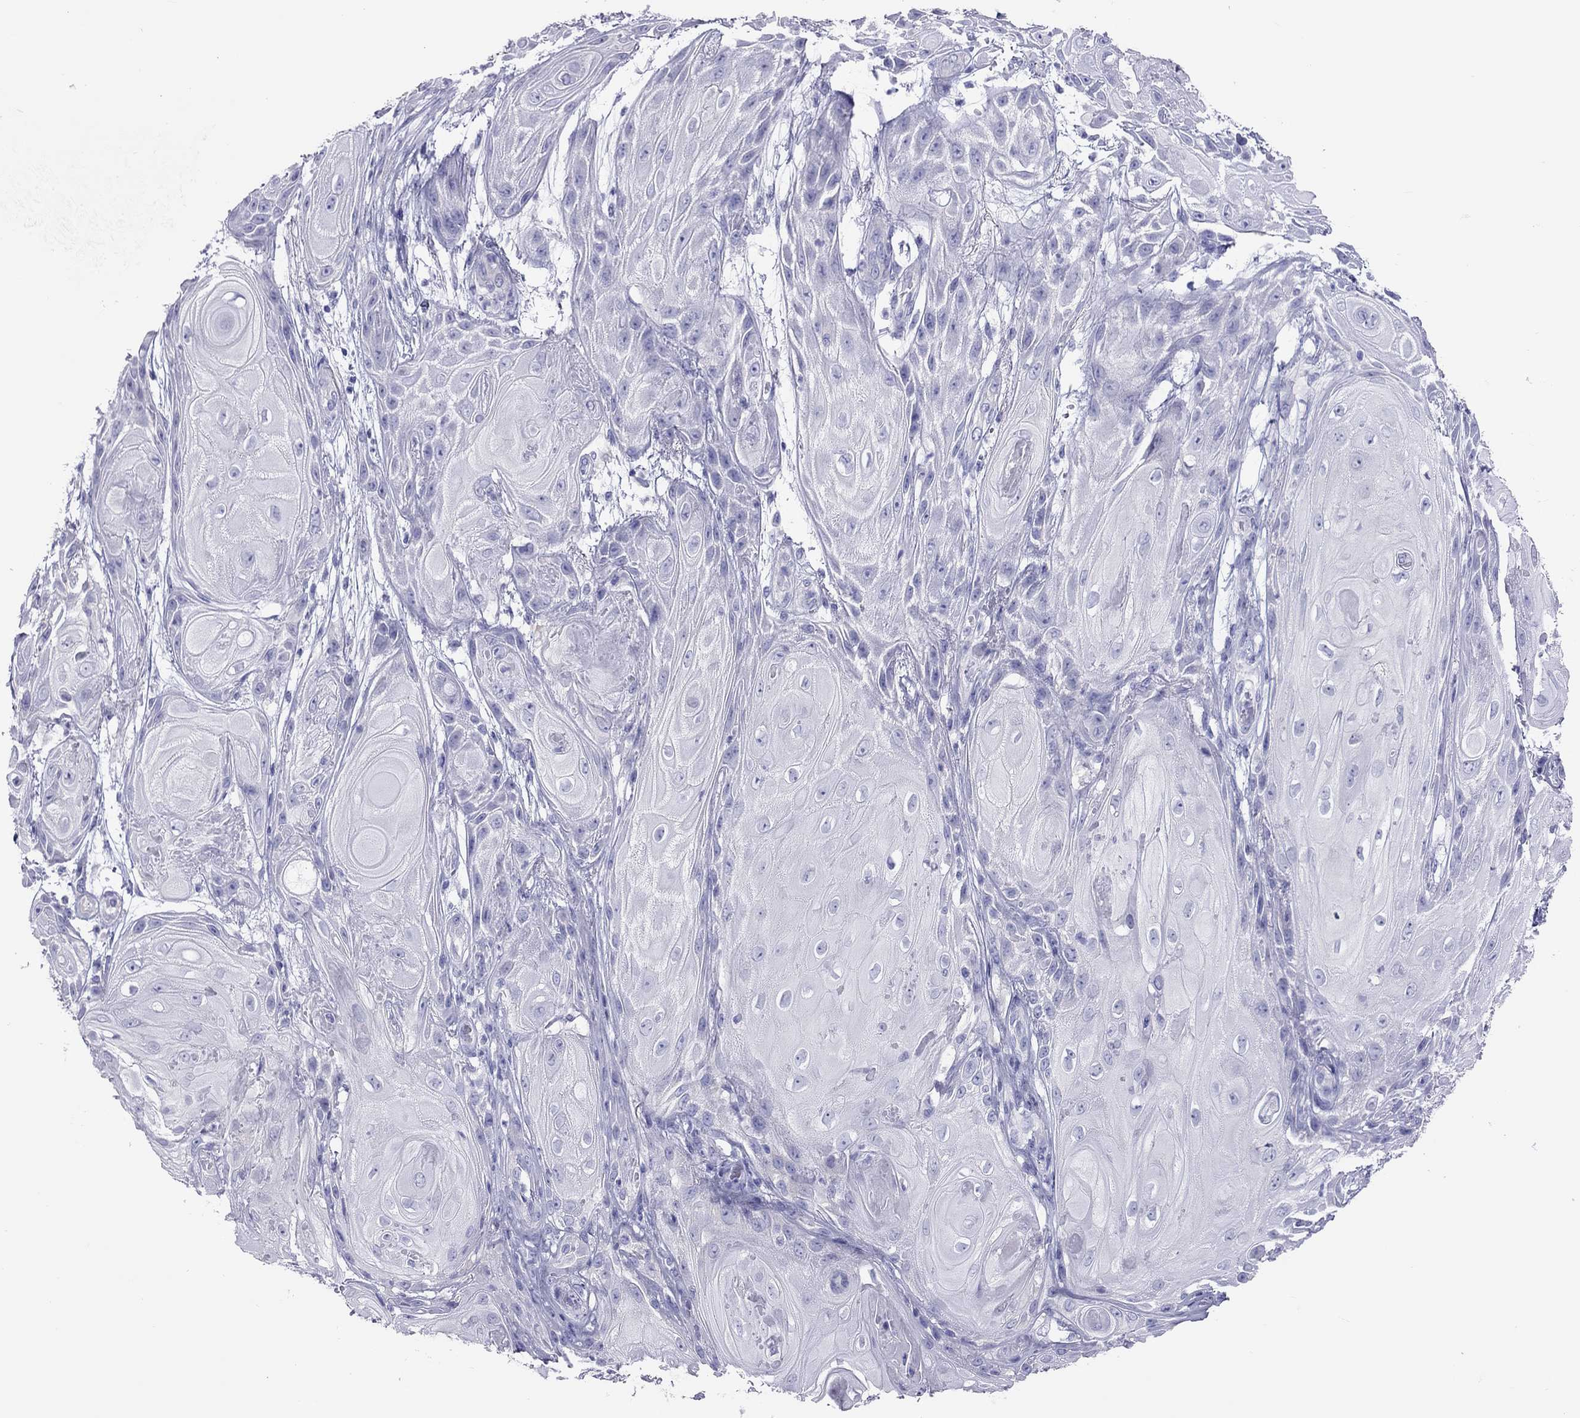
{"staining": {"intensity": "negative", "quantity": "none", "location": "none"}, "tissue": "skin cancer", "cell_type": "Tumor cells", "image_type": "cancer", "snomed": [{"axis": "morphology", "description": "Squamous cell carcinoma, NOS"}, {"axis": "topography", "description": "Skin"}], "caption": "Skin cancer (squamous cell carcinoma) was stained to show a protein in brown. There is no significant positivity in tumor cells.", "gene": "PSMB11", "patient": {"sex": "male", "age": 62}}